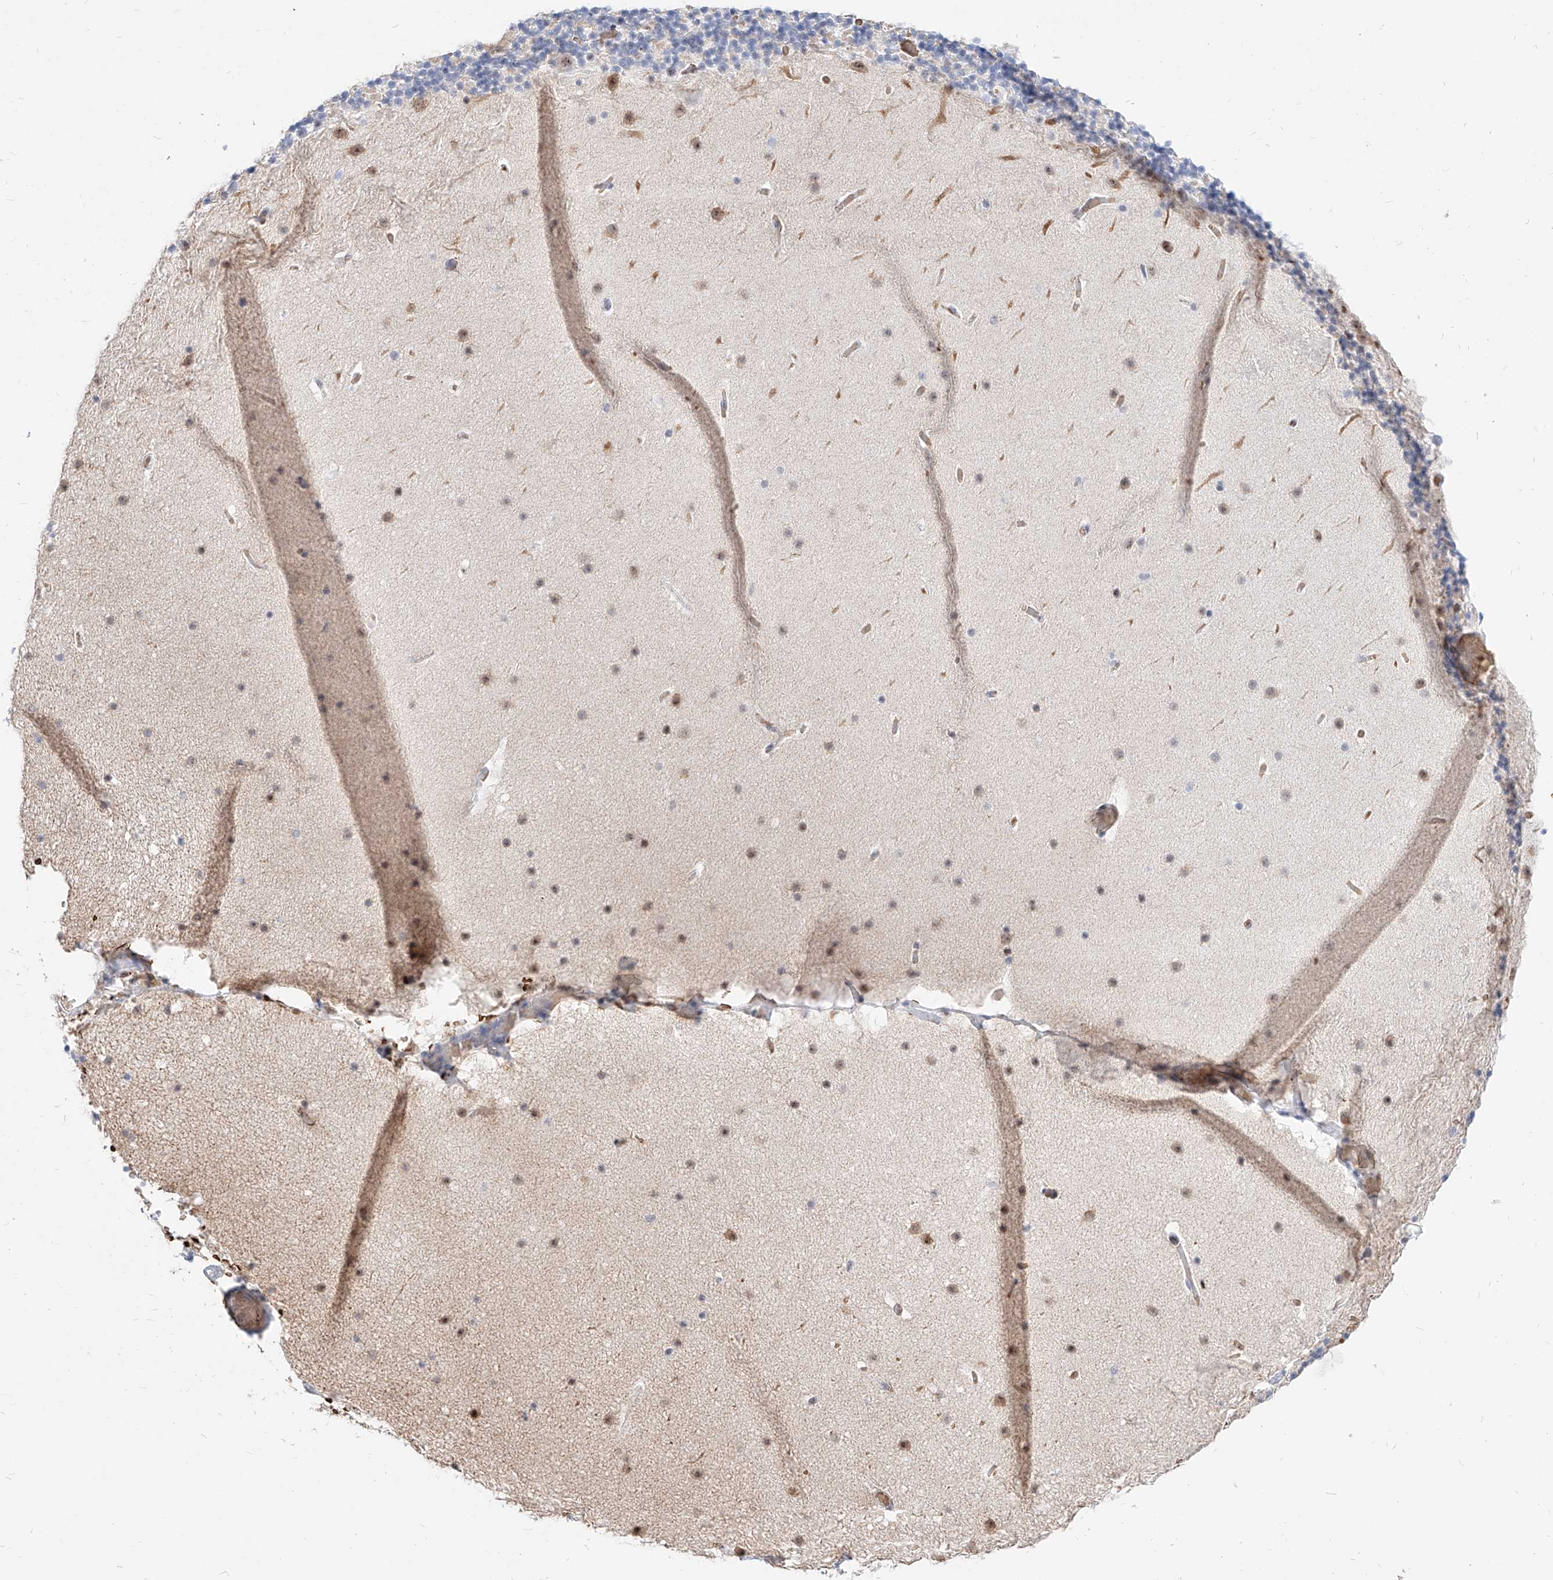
{"staining": {"intensity": "negative", "quantity": "none", "location": "none"}, "tissue": "cerebellum", "cell_type": "Cells in granular layer", "image_type": "normal", "snomed": [{"axis": "morphology", "description": "Normal tissue, NOS"}, {"axis": "topography", "description": "Cerebellum"}], "caption": "Immunohistochemistry histopathology image of benign cerebellum: human cerebellum stained with DAB displays no significant protein staining in cells in granular layer.", "gene": "ZFP42", "patient": {"sex": "male", "age": 57}}